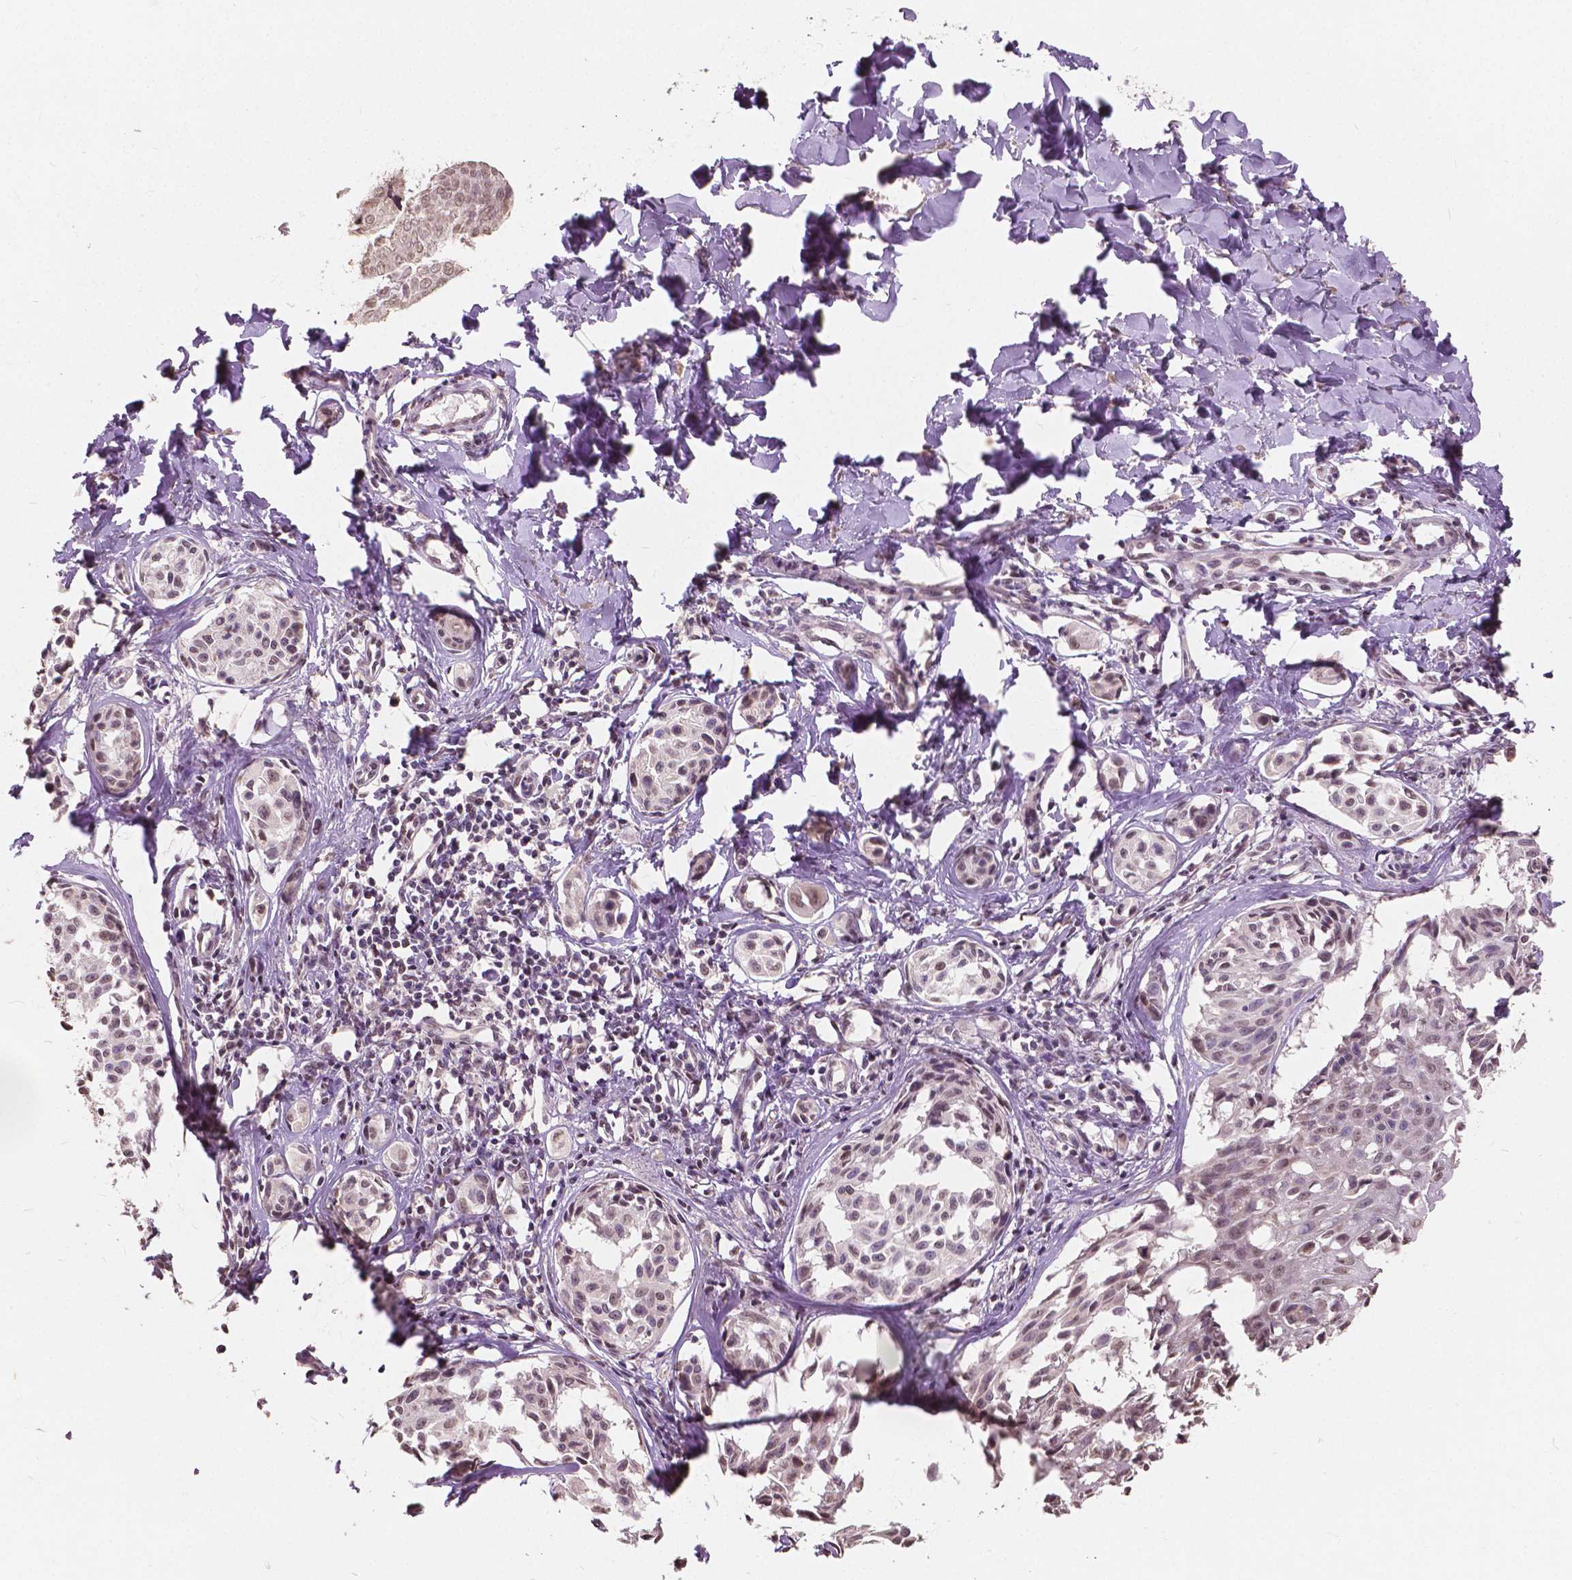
{"staining": {"intensity": "weak", "quantity": ">75%", "location": "nuclear"}, "tissue": "melanoma", "cell_type": "Tumor cells", "image_type": "cancer", "snomed": [{"axis": "morphology", "description": "Malignant melanoma, NOS"}, {"axis": "topography", "description": "Skin"}], "caption": "There is low levels of weak nuclear expression in tumor cells of malignant melanoma, as demonstrated by immunohistochemical staining (brown color).", "gene": "HOXA10", "patient": {"sex": "male", "age": 51}}